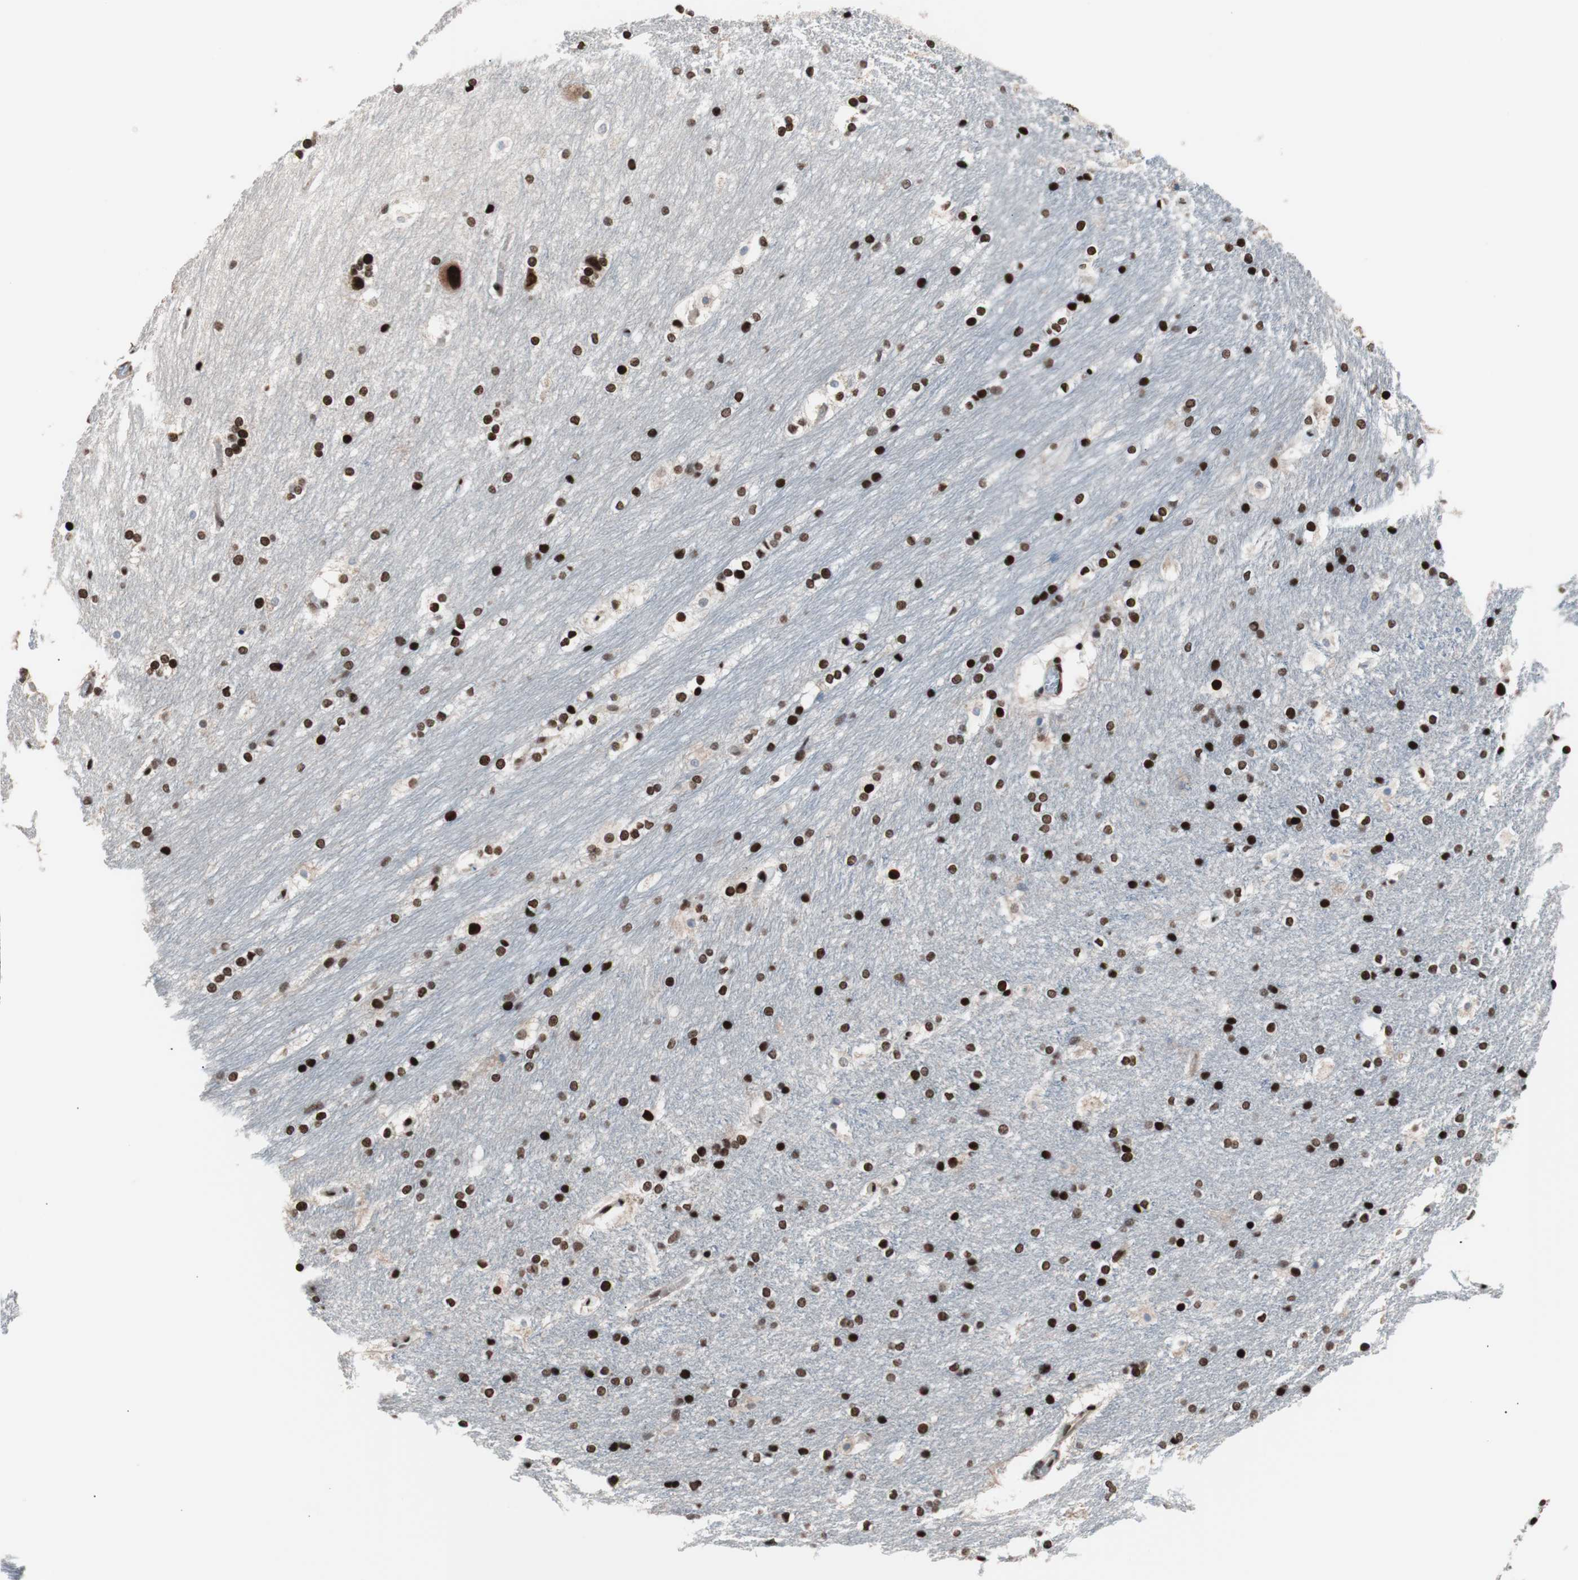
{"staining": {"intensity": "strong", "quantity": ">75%", "location": "nuclear"}, "tissue": "hippocampus", "cell_type": "Glial cells", "image_type": "normal", "snomed": [{"axis": "morphology", "description": "Normal tissue, NOS"}, {"axis": "topography", "description": "Hippocampus"}], "caption": "DAB (3,3'-diaminobenzidine) immunohistochemical staining of benign hippocampus displays strong nuclear protein staining in approximately >75% of glial cells. (Stains: DAB (3,3'-diaminobenzidine) in brown, nuclei in blue, Microscopy: brightfield microscopy at high magnification).", "gene": "POGZ", "patient": {"sex": "female", "age": 19}}